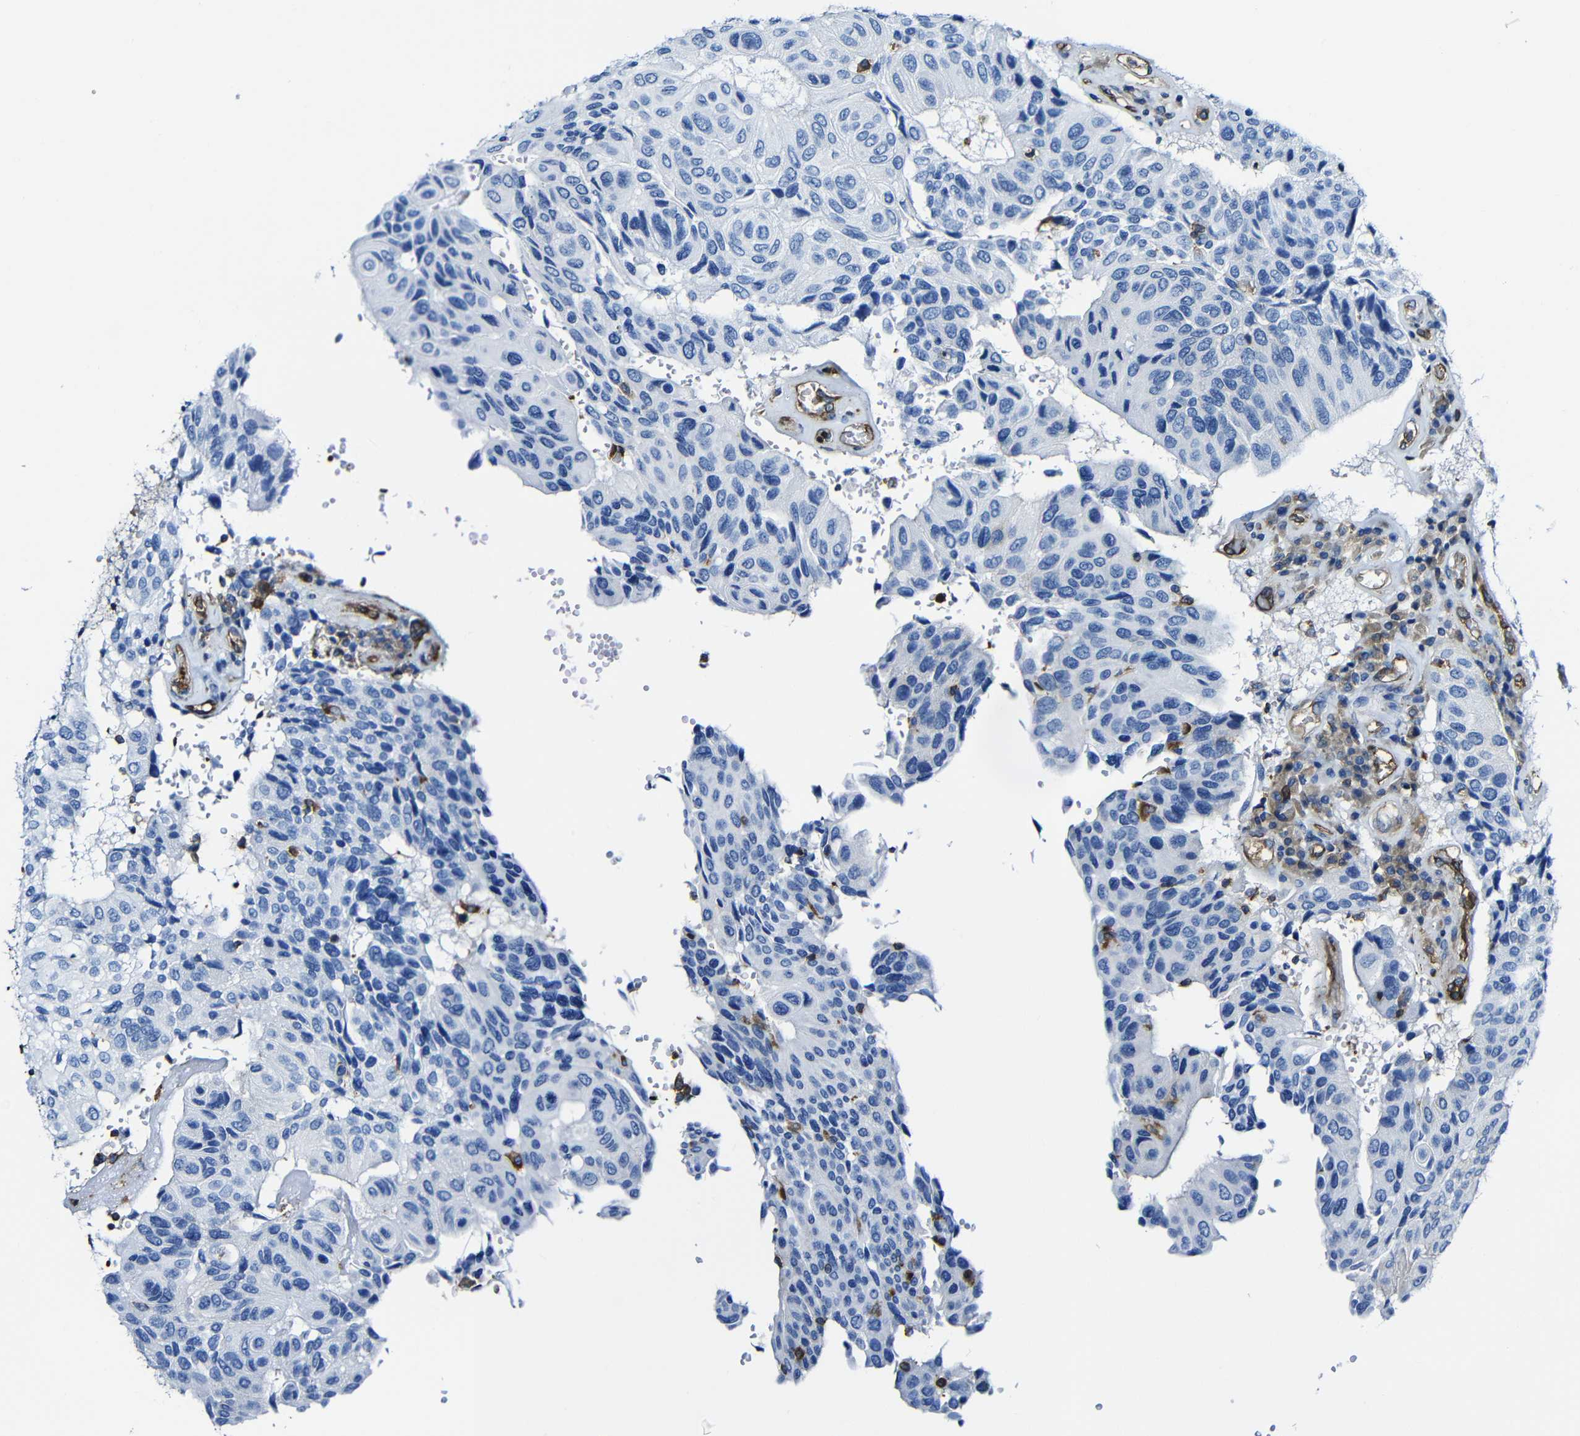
{"staining": {"intensity": "negative", "quantity": "none", "location": "none"}, "tissue": "urothelial cancer", "cell_type": "Tumor cells", "image_type": "cancer", "snomed": [{"axis": "morphology", "description": "Urothelial carcinoma, High grade"}, {"axis": "topography", "description": "Urinary bladder"}], "caption": "A photomicrograph of urothelial cancer stained for a protein displays no brown staining in tumor cells. The staining is performed using DAB brown chromogen with nuclei counter-stained in using hematoxylin.", "gene": "MSN", "patient": {"sex": "male", "age": 66}}